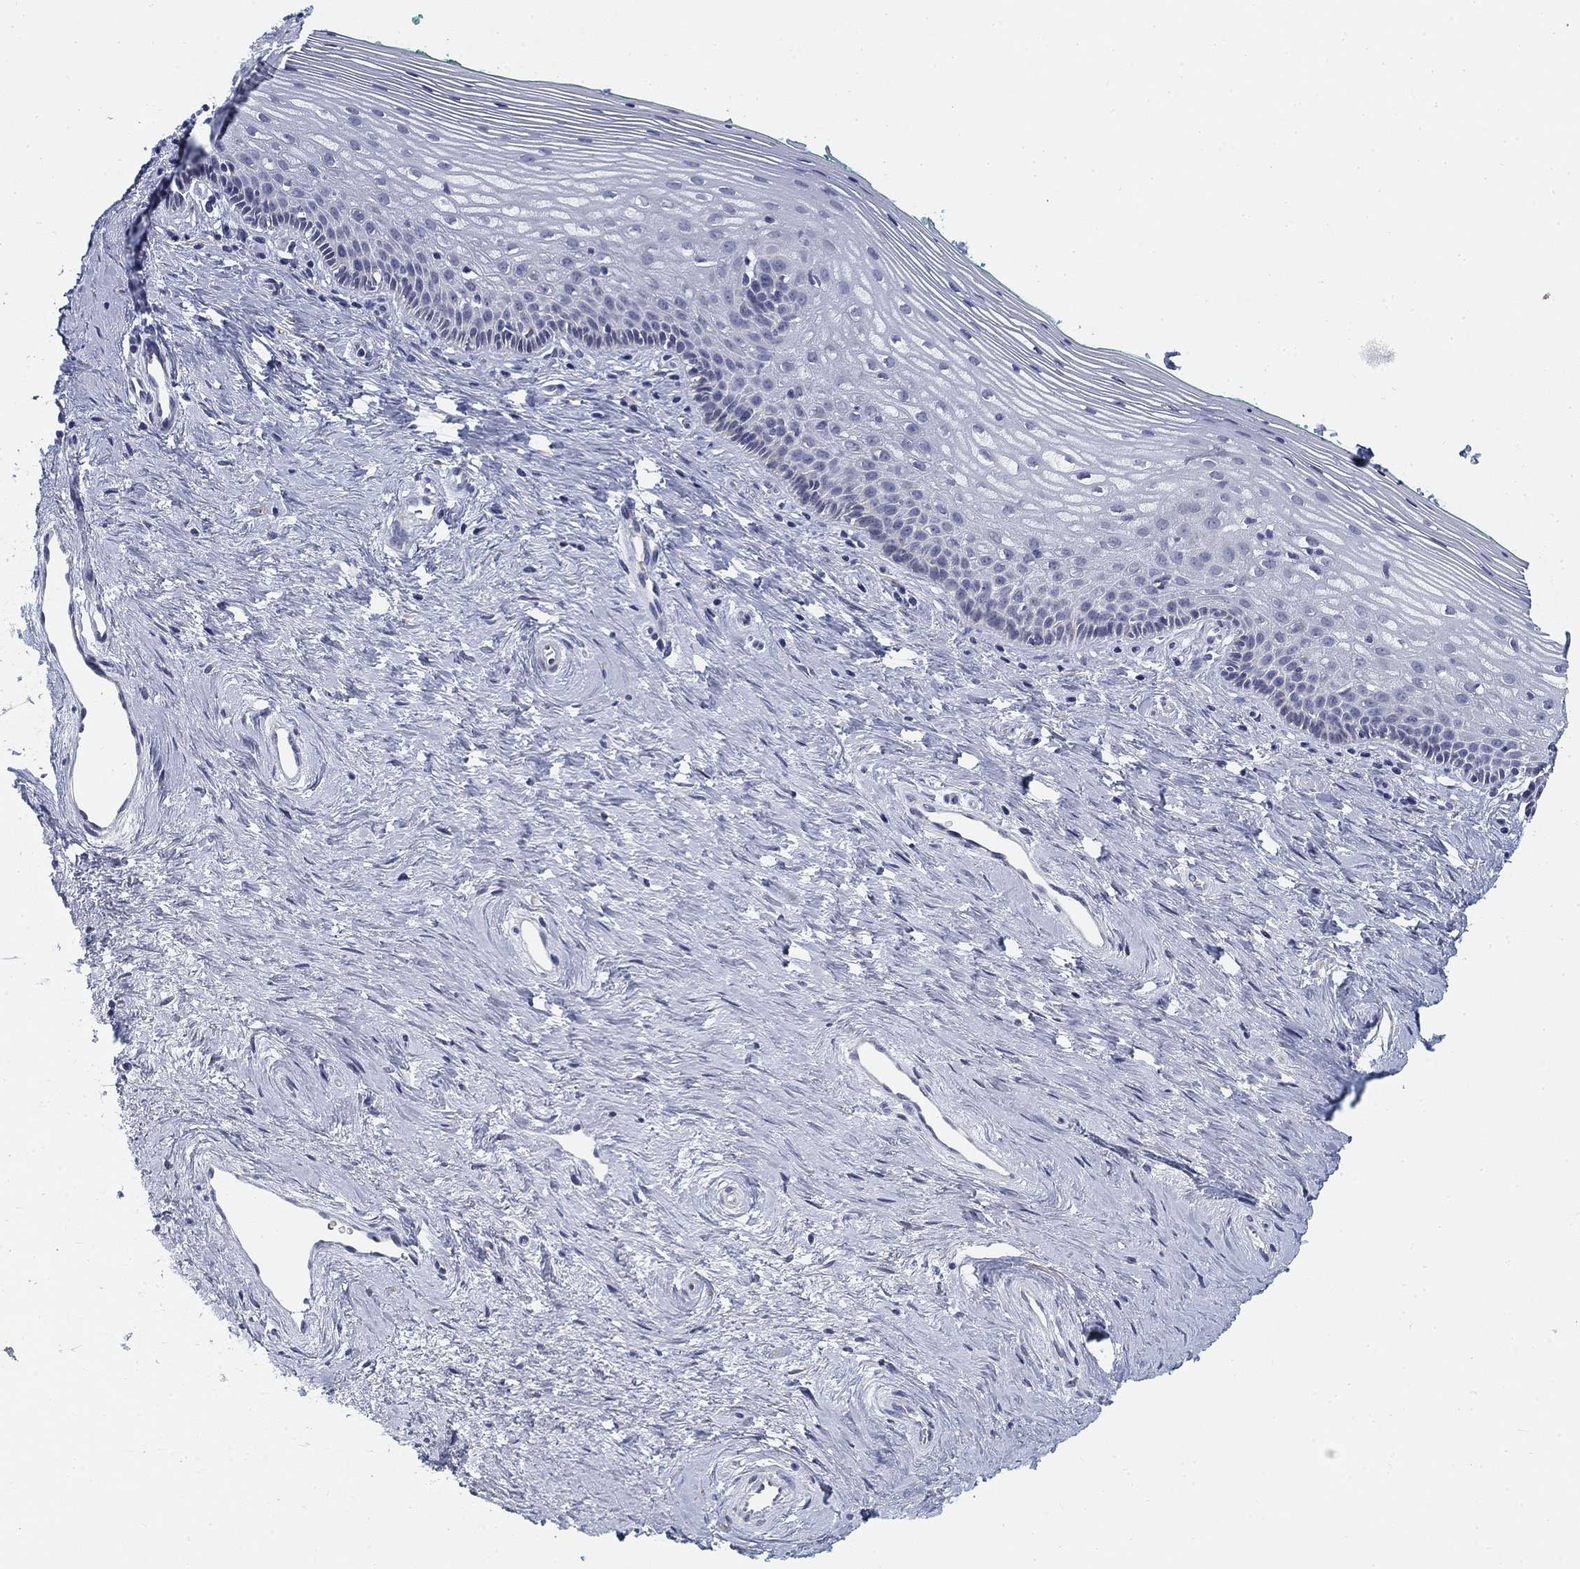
{"staining": {"intensity": "negative", "quantity": "none", "location": "none"}, "tissue": "vagina", "cell_type": "Squamous epithelial cells", "image_type": "normal", "snomed": [{"axis": "morphology", "description": "Normal tissue, NOS"}, {"axis": "topography", "description": "Vagina"}], "caption": "IHC photomicrograph of benign human vagina stained for a protein (brown), which reveals no staining in squamous epithelial cells.", "gene": "SLC2A5", "patient": {"sex": "female", "age": 45}}